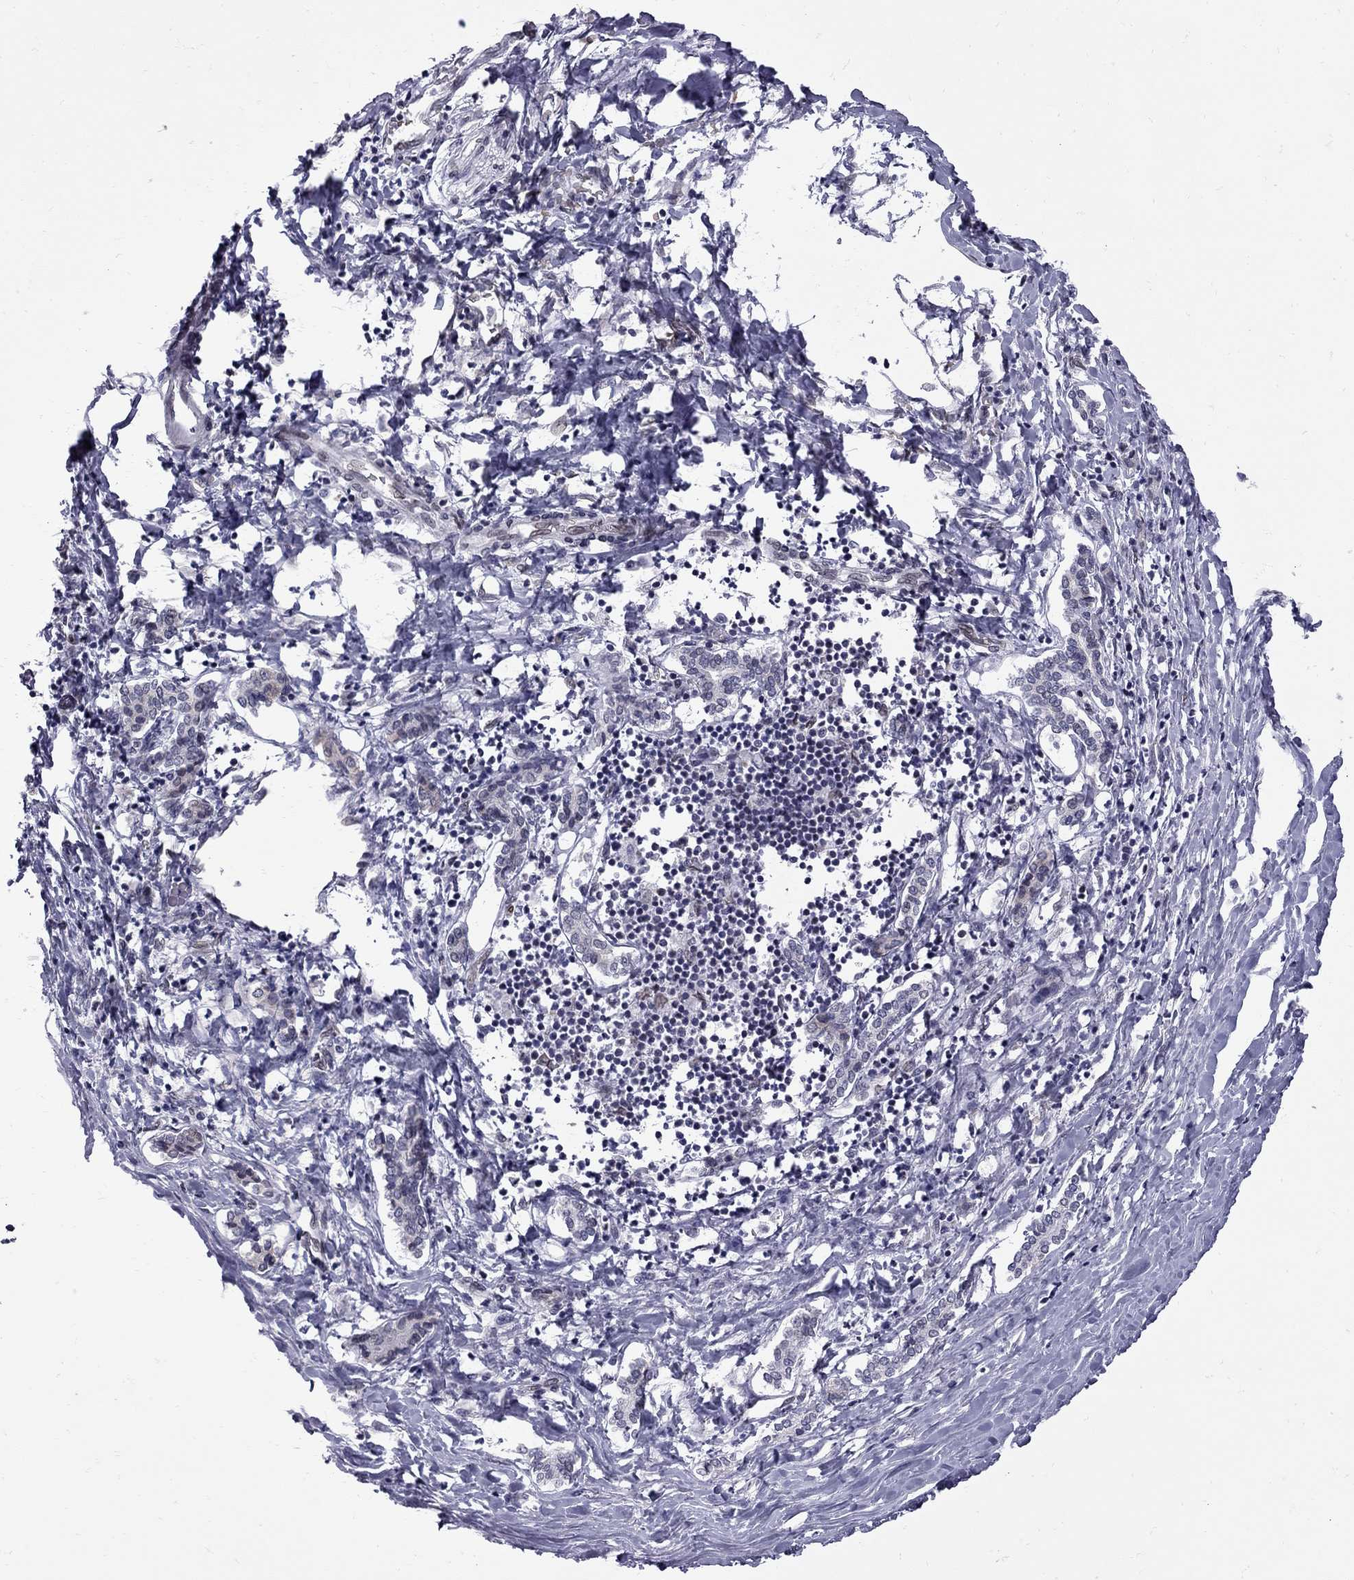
{"staining": {"intensity": "negative", "quantity": "none", "location": "none"}, "tissue": "liver cancer", "cell_type": "Tumor cells", "image_type": "cancer", "snomed": [{"axis": "morphology", "description": "Carcinoma, Hepatocellular, NOS"}, {"axis": "topography", "description": "Liver"}], "caption": "A high-resolution histopathology image shows immunohistochemistry (IHC) staining of liver cancer (hepatocellular carcinoma), which exhibits no significant positivity in tumor cells.", "gene": "CLTCL1", "patient": {"sex": "male", "age": 40}}